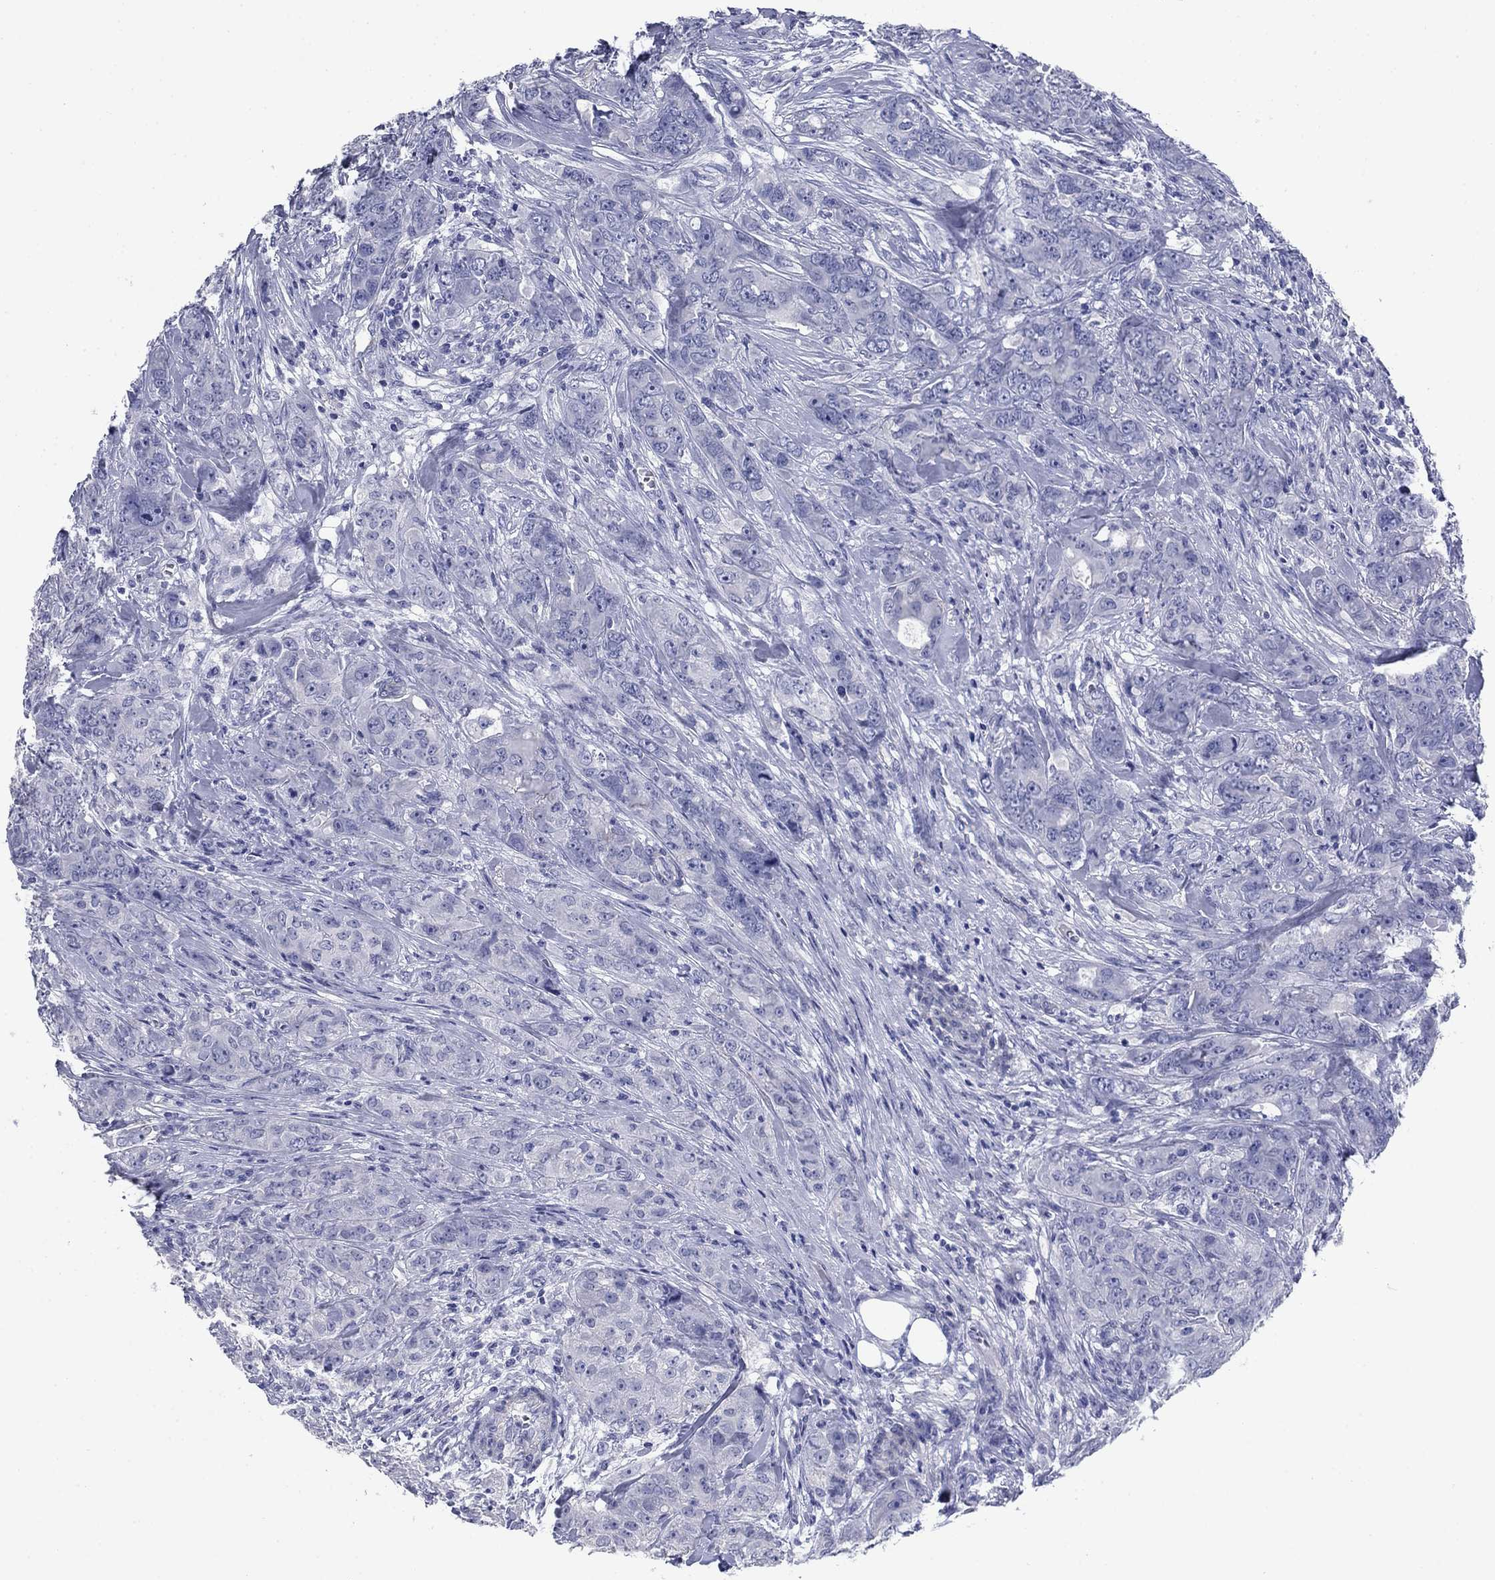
{"staining": {"intensity": "negative", "quantity": "none", "location": "none"}, "tissue": "breast cancer", "cell_type": "Tumor cells", "image_type": "cancer", "snomed": [{"axis": "morphology", "description": "Duct carcinoma"}, {"axis": "topography", "description": "Breast"}], "caption": "Infiltrating ductal carcinoma (breast) stained for a protein using immunohistochemistry (IHC) exhibits no staining tumor cells.", "gene": "PRKCG", "patient": {"sex": "female", "age": 43}}